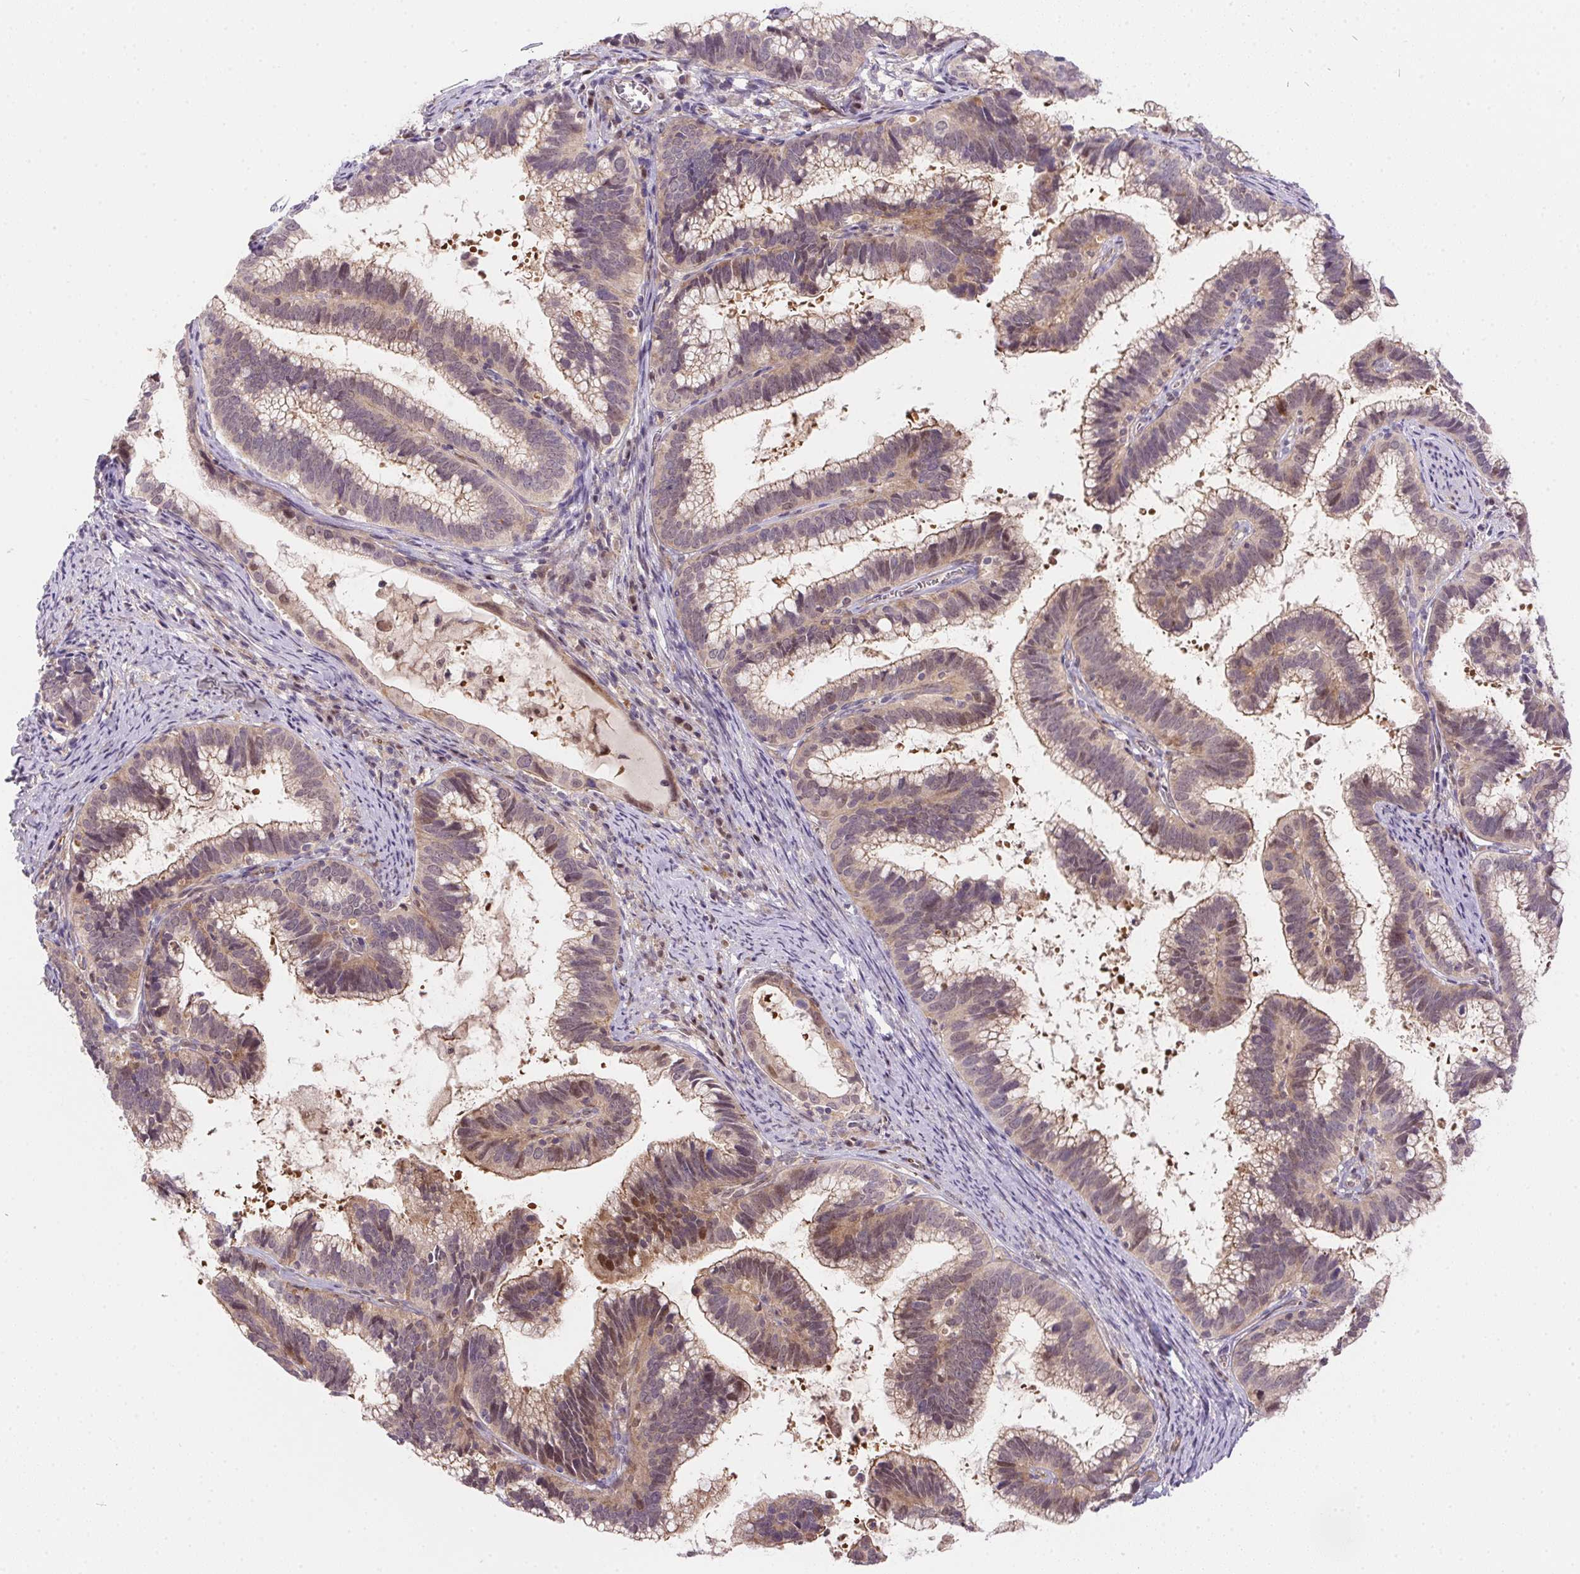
{"staining": {"intensity": "weak", "quantity": "25%-75%", "location": "cytoplasmic/membranous,nuclear"}, "tissue": "cervical cancer", "cell_type": "Tumor cells", "image_type": "cancer", "snomed": [{"axis": "morphology", "description": "Adenocarcinoma, NOS"}, {"axis": "topography", "description": "Cervix"}], "caption": "DAB (3,3'-diaminobenzidine) immunohistochemical staining of adenocarcinoma (cervical) displays weak cytoplasmic/membranous and nuclear protein staining in approximately 25%-75% of tumor cells.", "gene": "NUDT16", "patient": {"sex": "female", "age": 61}}